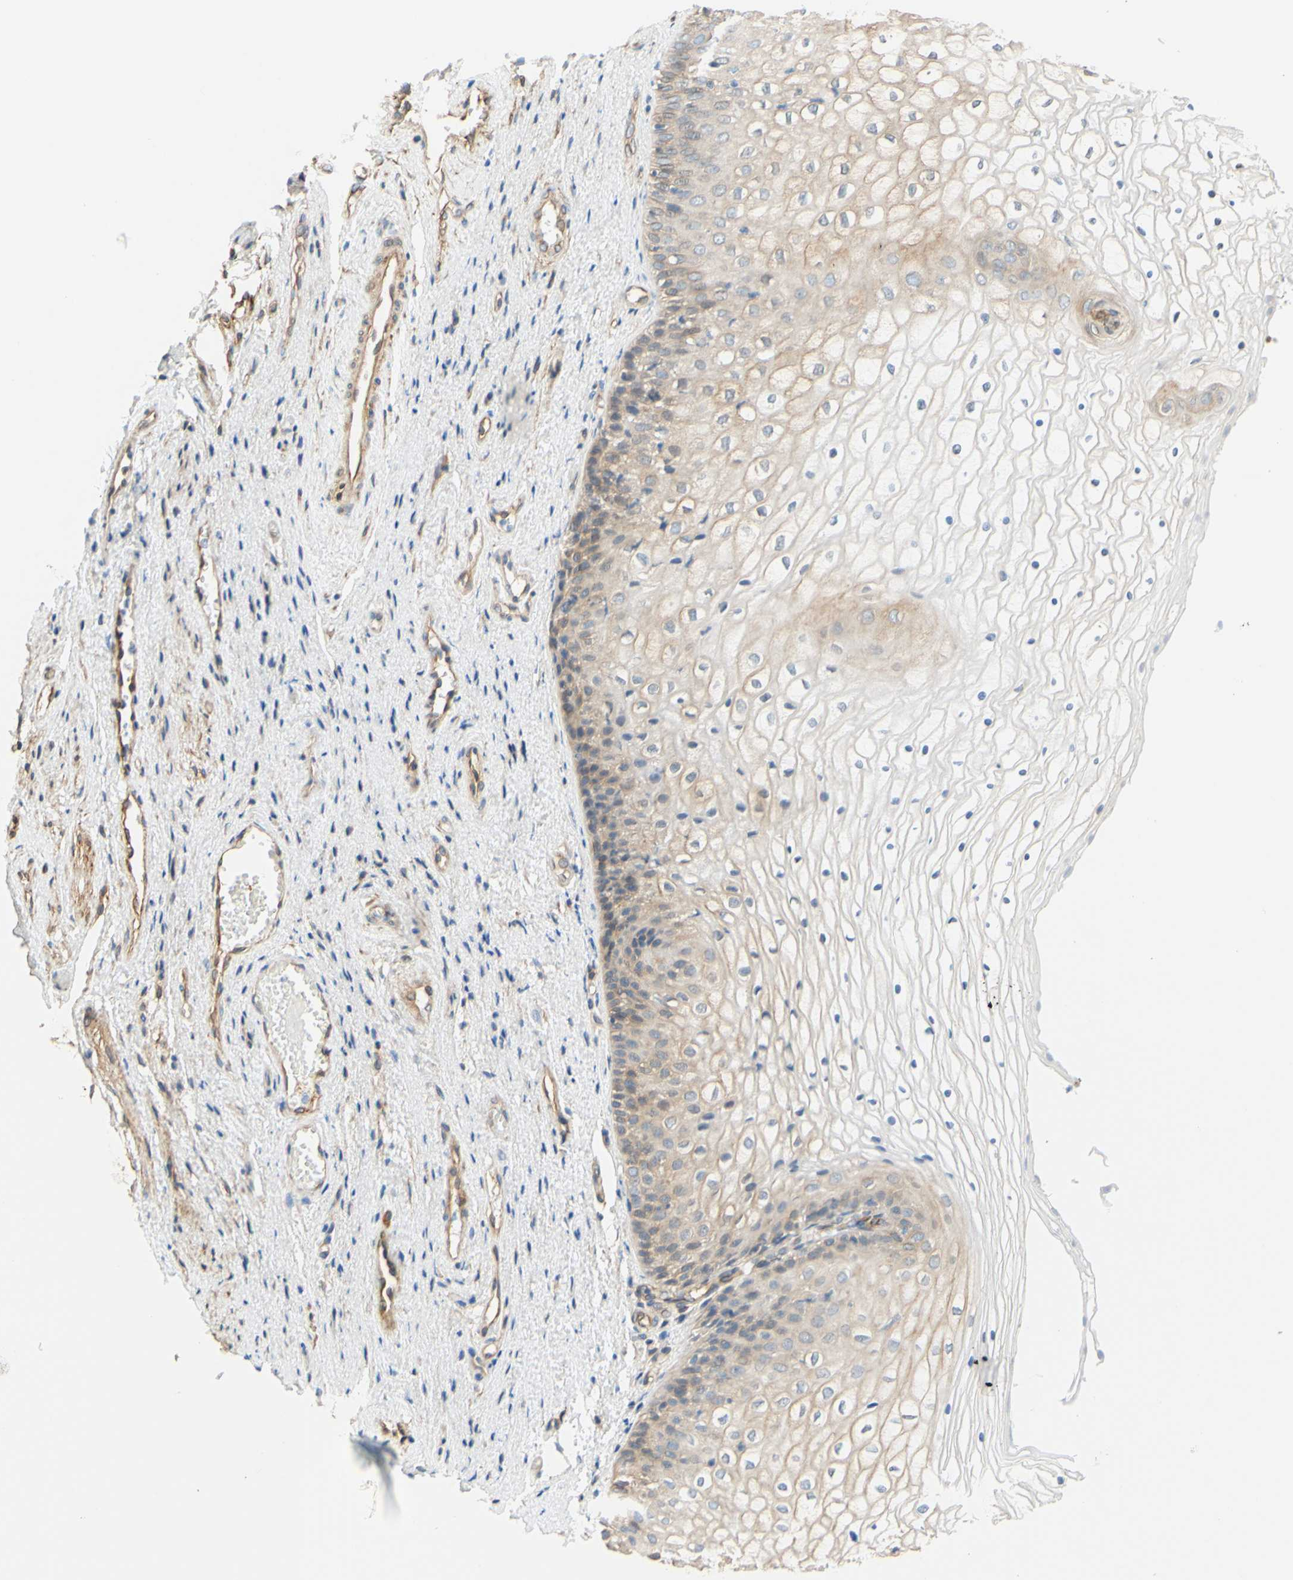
{"staining": {"intensity": "weak", "quantity": "25%-75%", "location": "cytoplasmic/membranous"}, "tissue": "vagina", "cell_type": "Squamous epithelial cells", "image_type": "normal", "snomed": [{"axis": "morphology", "description": "Normal tissue, NOS"}, {"axis": "topography", "description": "Vagina"}], "caption": "Immunohistochemical staining of benign human vagina shows low levels of weak cytoplasmic/membranous positivity in approximately 25%-75% of squamous epithelial cells.", "gene": "ENDOD1", "patient": {"sex": "female", "age": 34}}